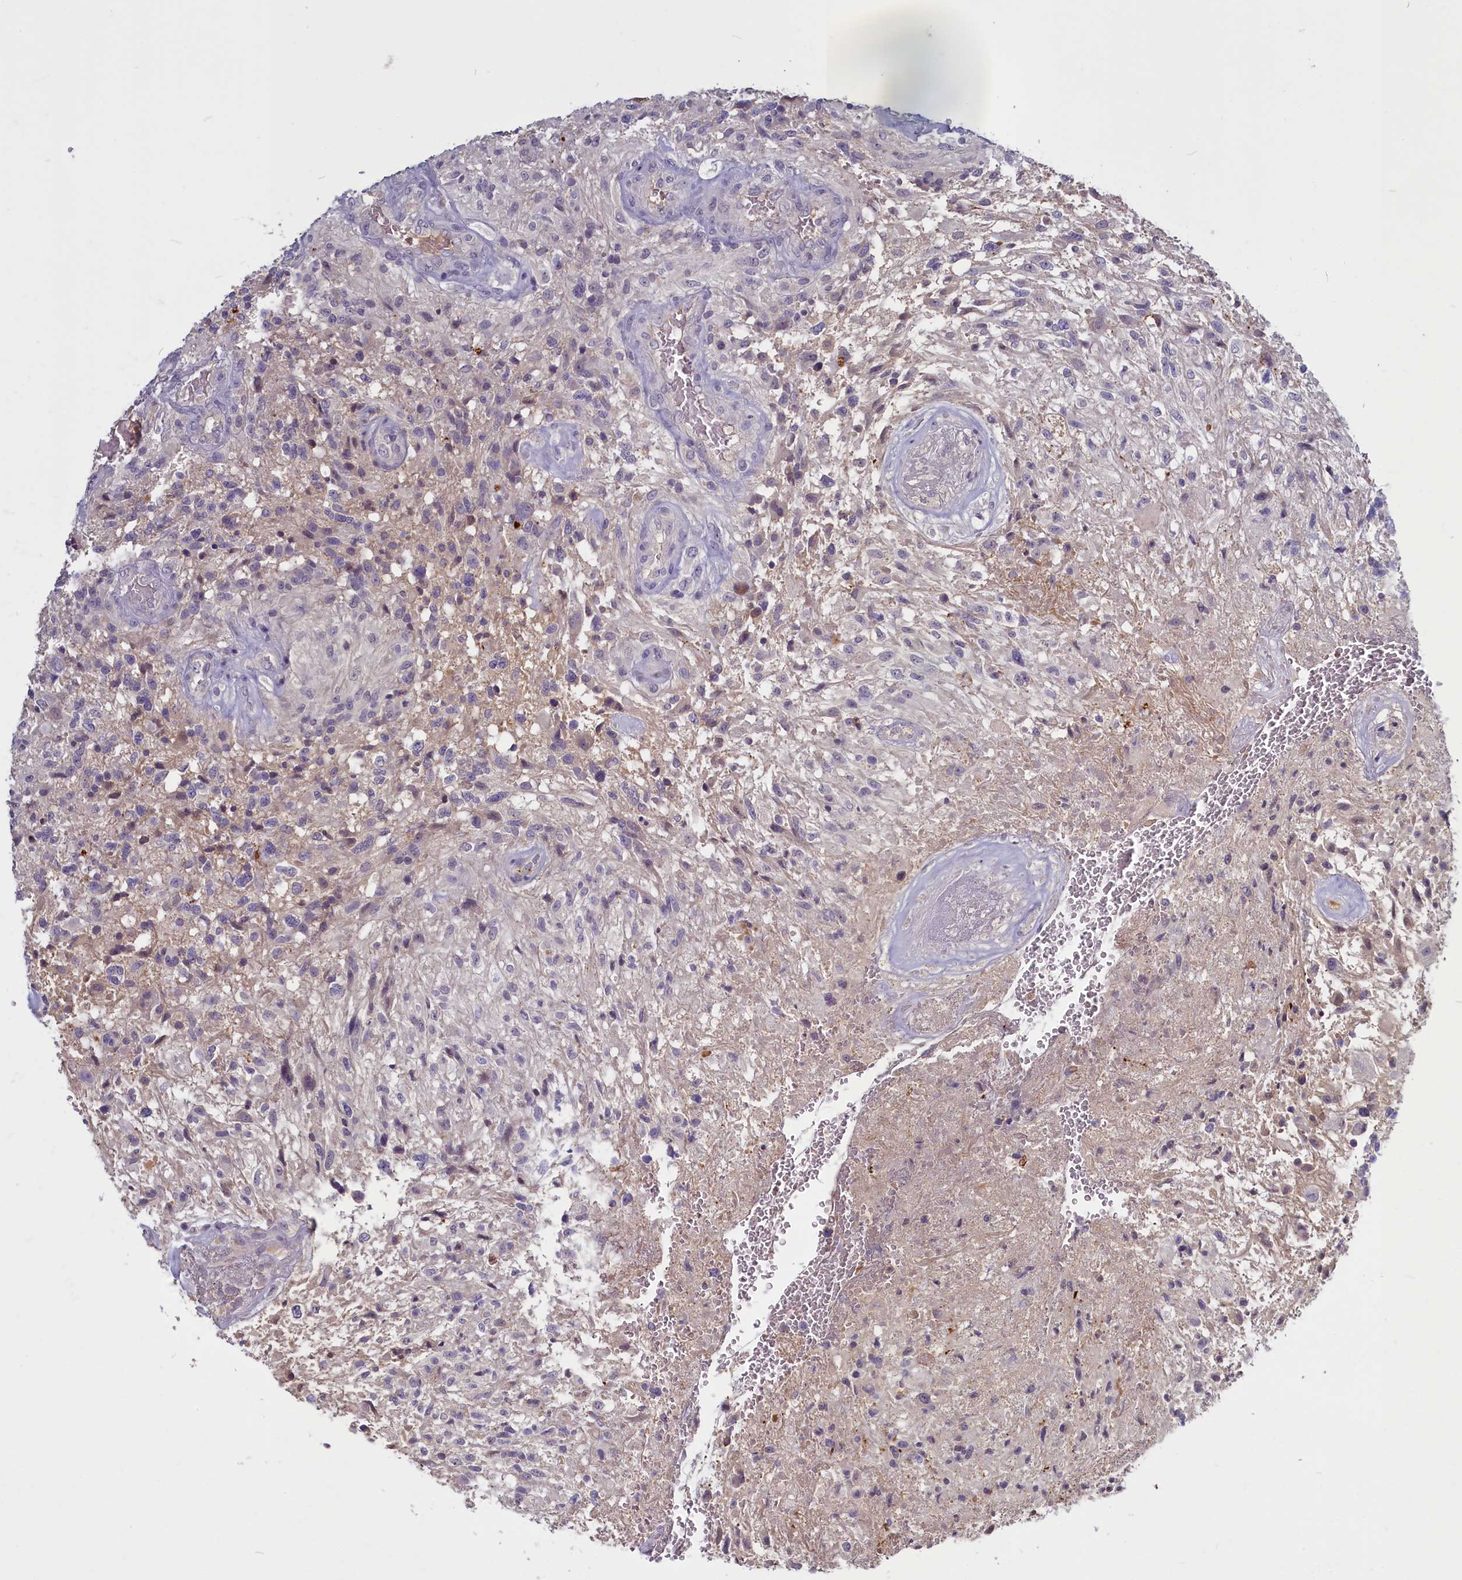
{"staining": {"intensity": "negative", "quantity": "none", "location": "none"}, "tissue": "glioma", "cell_type": "Tumor cells", "image_type": "cancer", "snomed": [{"axis": "morphology", "description": "Glioma, malignant, High grade"}, {"axis": "topography", "description": "Brain"}], "caption": "Protein analysis of glioma exhibits no significant staining in tumor cells.", "gene": "SV2C", "patient": {"sex": "male", "age": 56}}